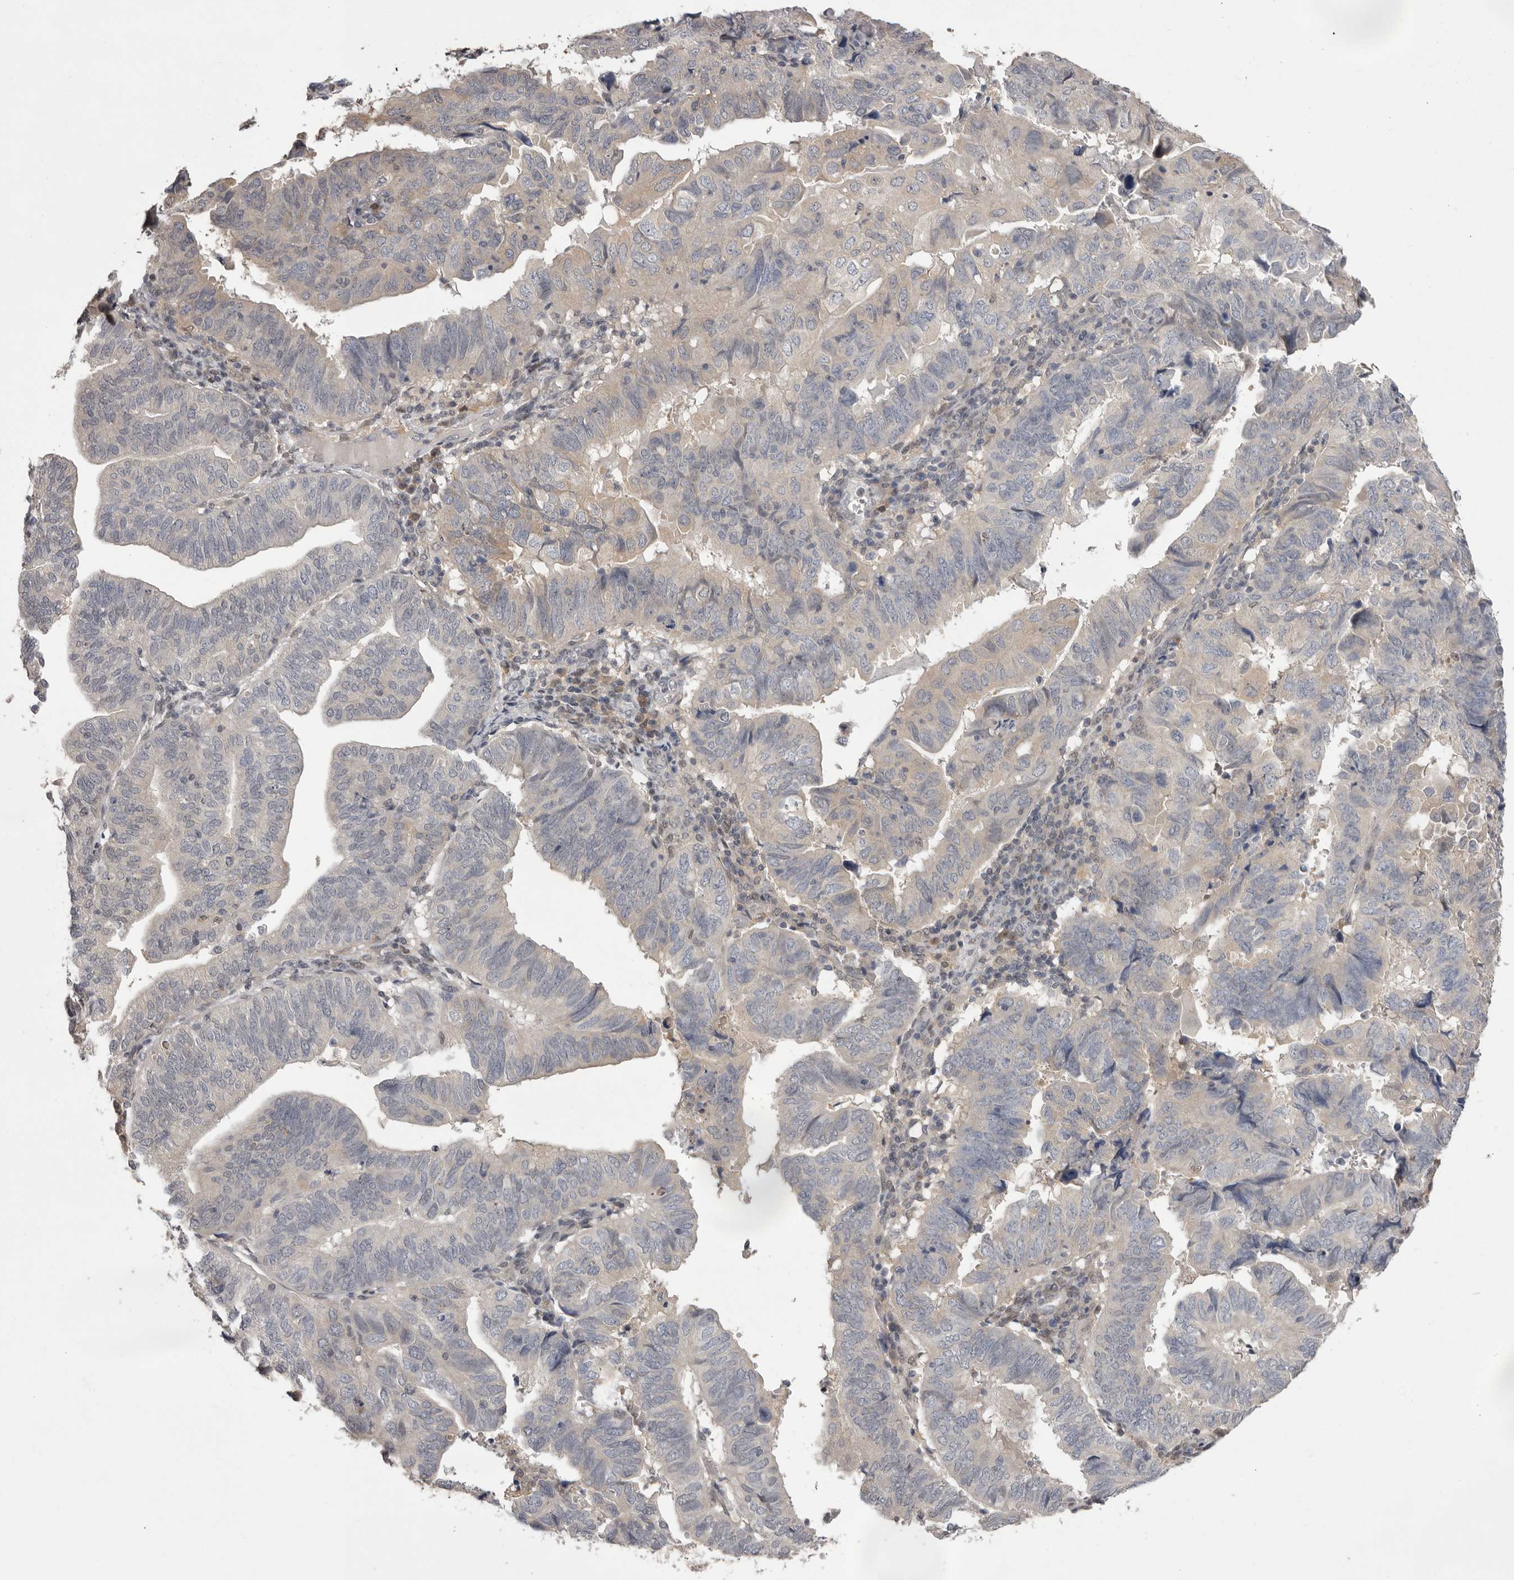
{"staining": {"intensity": "weak", "quantity": "<25%", "location": "cytoplasmic/membranous"}, "tissue": "endometrial cancer", "cell_type": "Tumor cells", "image_type": "cancer", "snomed": [{"axis": "morphology", "description": "Adenocarcinoma, NOS"}, {"axis": "topography", "description": "Uterus"}], "caption": "IHC of human endometrial cancer (adenocarcinoma) displays no positivity in tumor cells.", "gene": "MDH1", "patient": {"sex": "female", "age": 77}}